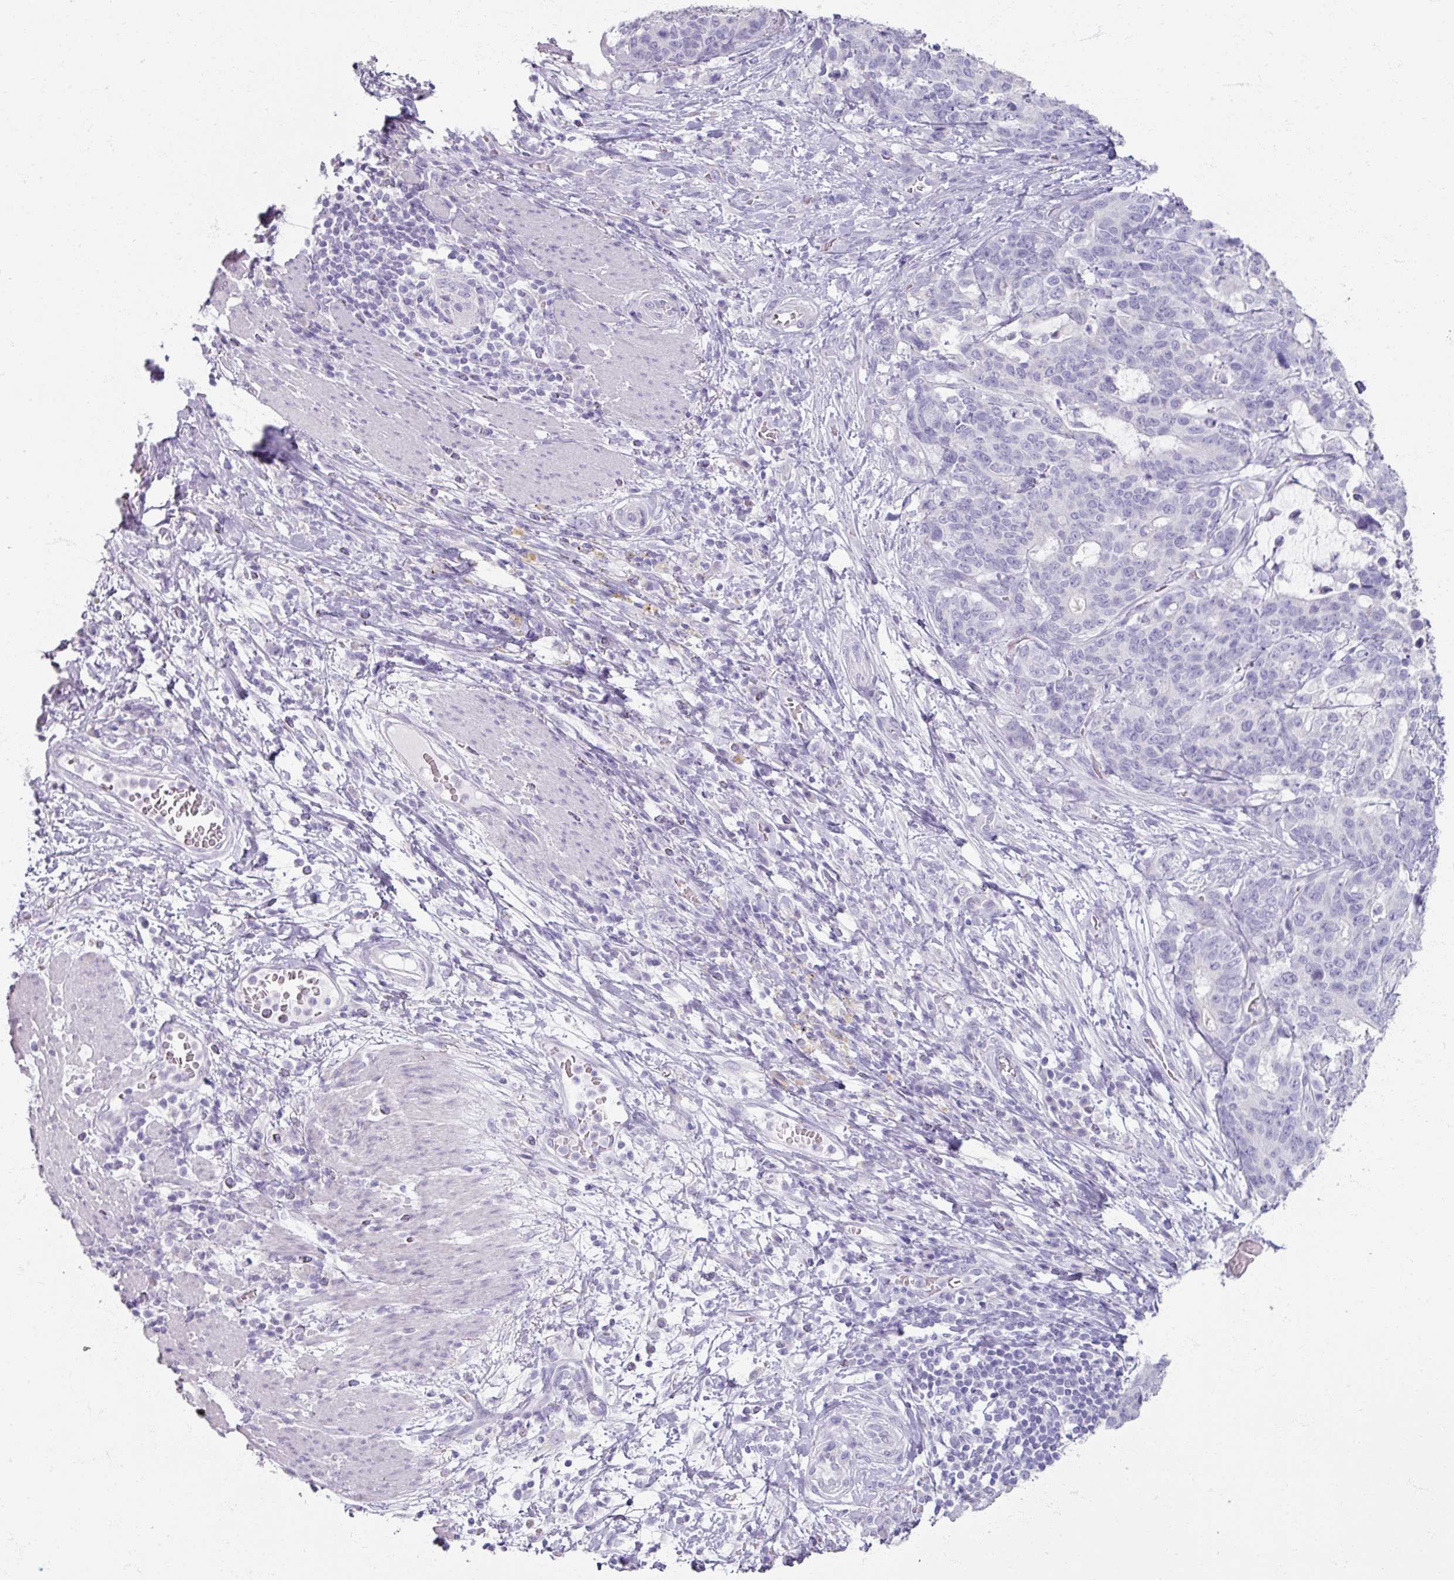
{"staining": {"intensity": "negative", "quantity": "none", "location": "none"}, "tissue": "stomach cancer", "cell_type": "Tumor cells", "image_type": "cancer", "snomed": [{"axis": "morphology", "description": "Normal tissue, NOS"}, {"axis": "morphology", "description": "Adenocarcinoma, NOS"}, {"axis": "topography", "description": "Stomach"}], "caption": "Immunohistochemistry image of human stomach cancer (adenocarcinoma) stained for a protein (brown), which exhibits no staining in tumor cells.", "gene": "TG", "patient": {"sex": "female", "age": 64}}